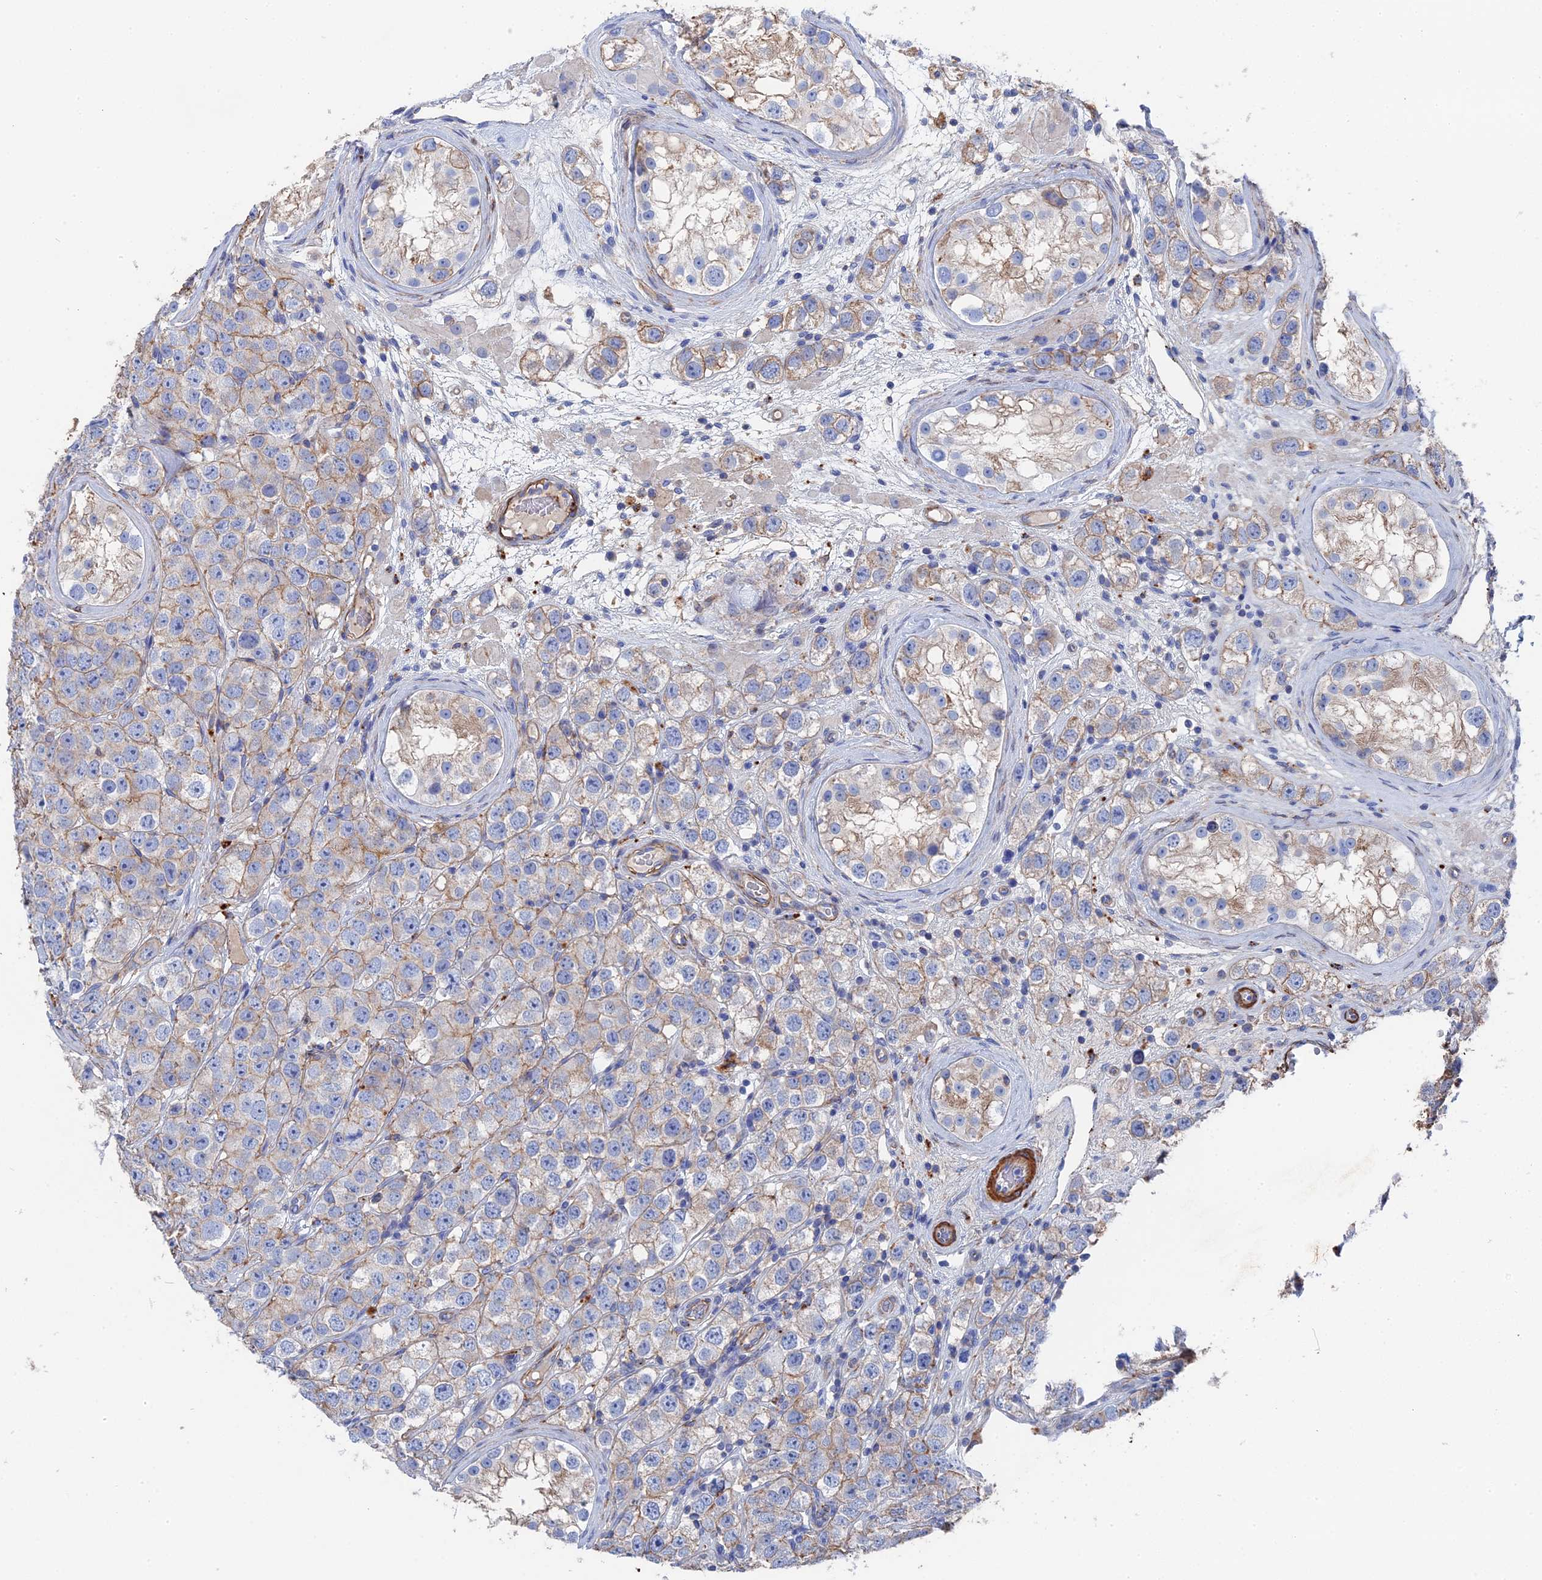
{"staining": {"intensity": "weak", "quantity": "<25%", "location": "cytoplasmic/membranous"}, "tissue": "testis cancer", "cell_type": "Tumor cells", "image_type": "cancer", "snomed": [{"axis": "morphology", "description": "Seminoma, NOS"}, {"axis": "topography", "description": "Testis"}], "caption": "The histopathology image exhibits no significant staining in tumor cells of testis cancer (seminoma).", "gene": "STRA6", "patient": {"sex": "male", "age": 28}}